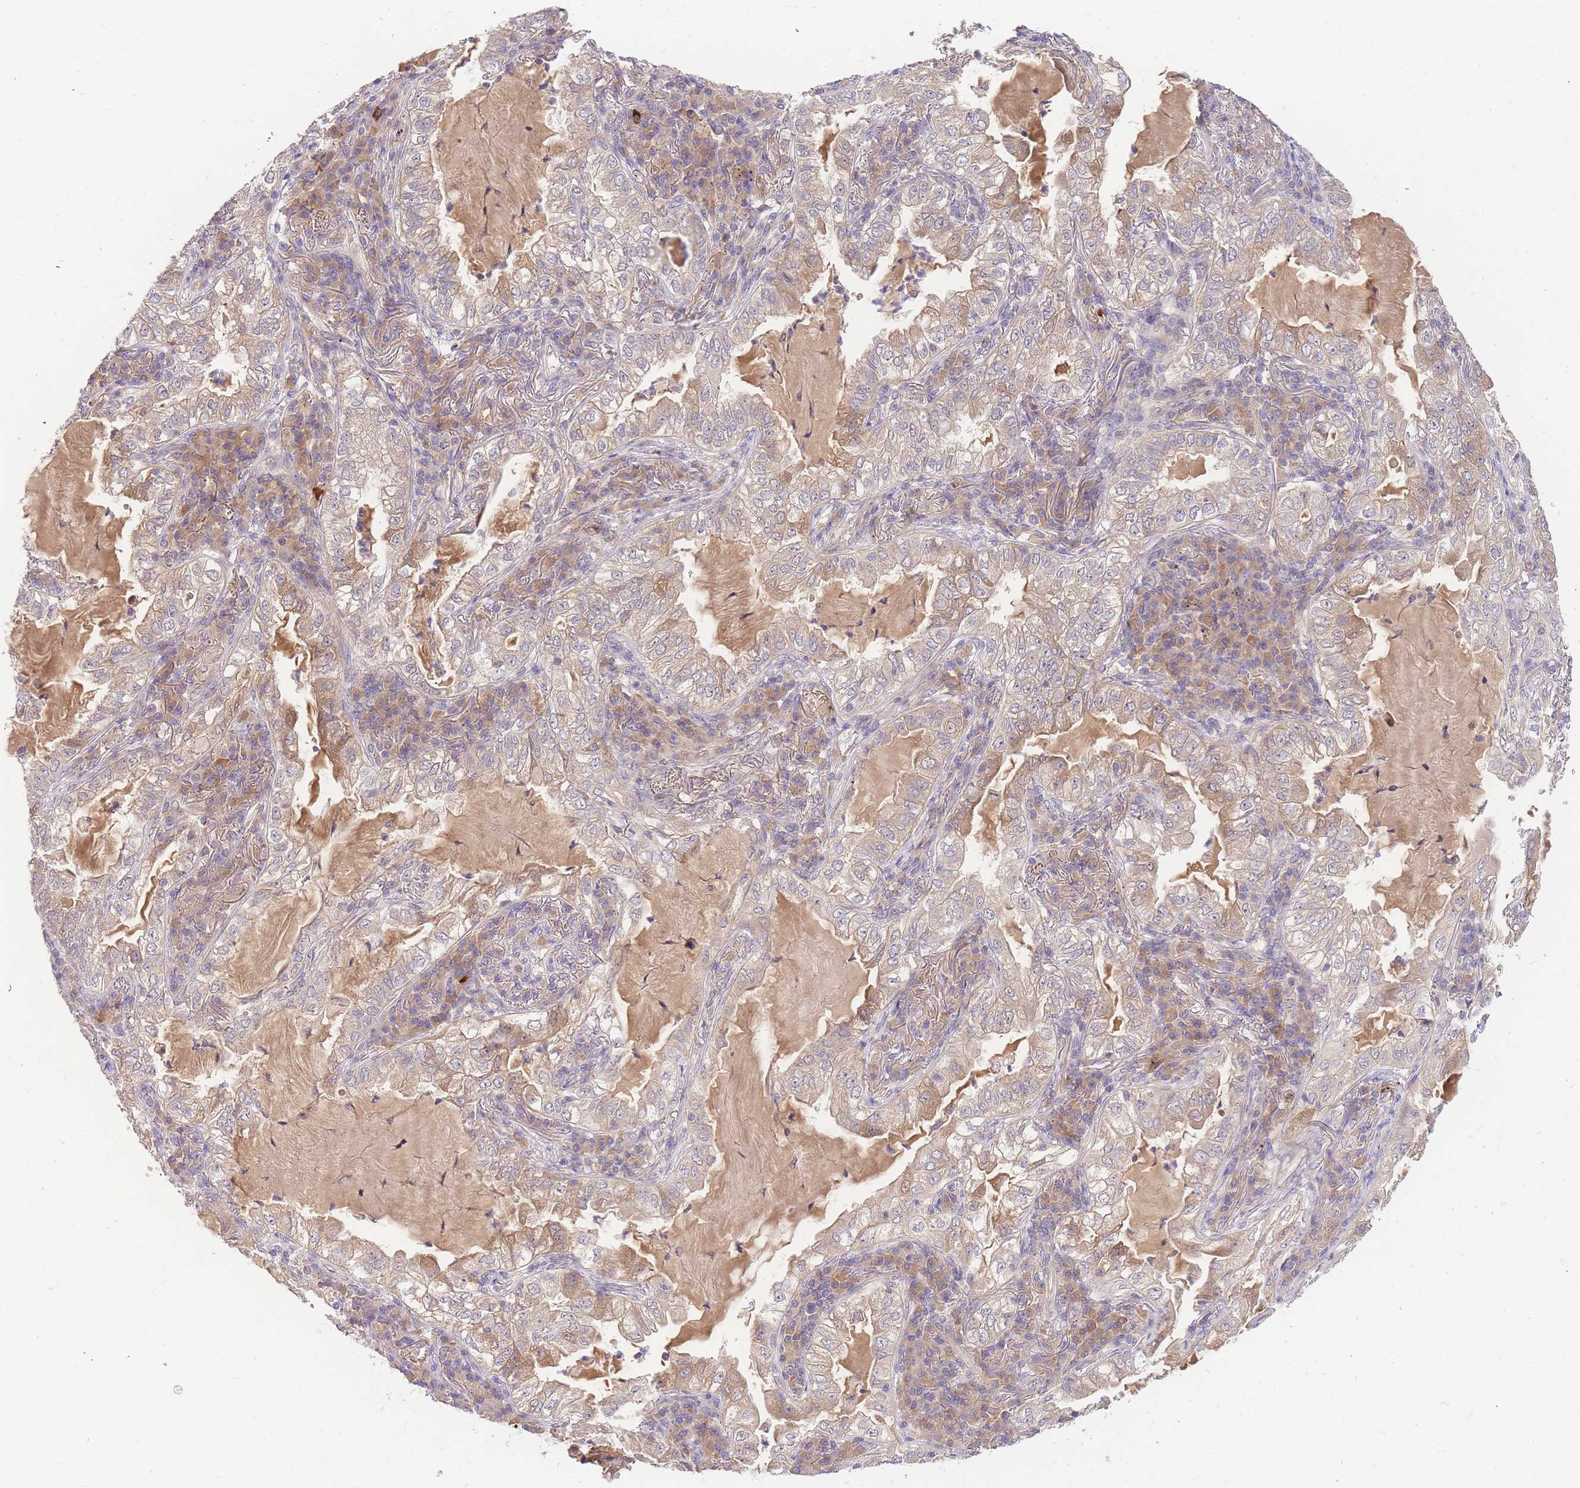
{"staining": {"intensity": "weak", "quantity": "25%-75%", "location": "cytoplasmic/membranous"}, "tissue": "lung cancer", "cell_type": "Tumor cells", "image_type": "cancer", "snomed": [{"axis": "morphology", "description": "Adenocarcinoma, NOS"}, {"axis": "topography", "description": "Lung"}], "caption": "Immunohistochemistry (IHC) of human lung adenocarcinoma displays low levels of weak cytoplasmic/membranous positivity in about 25%-75% of tumor cells.", "gene": "ZNF577", "patient": {"sex": "female", "age": 73}}